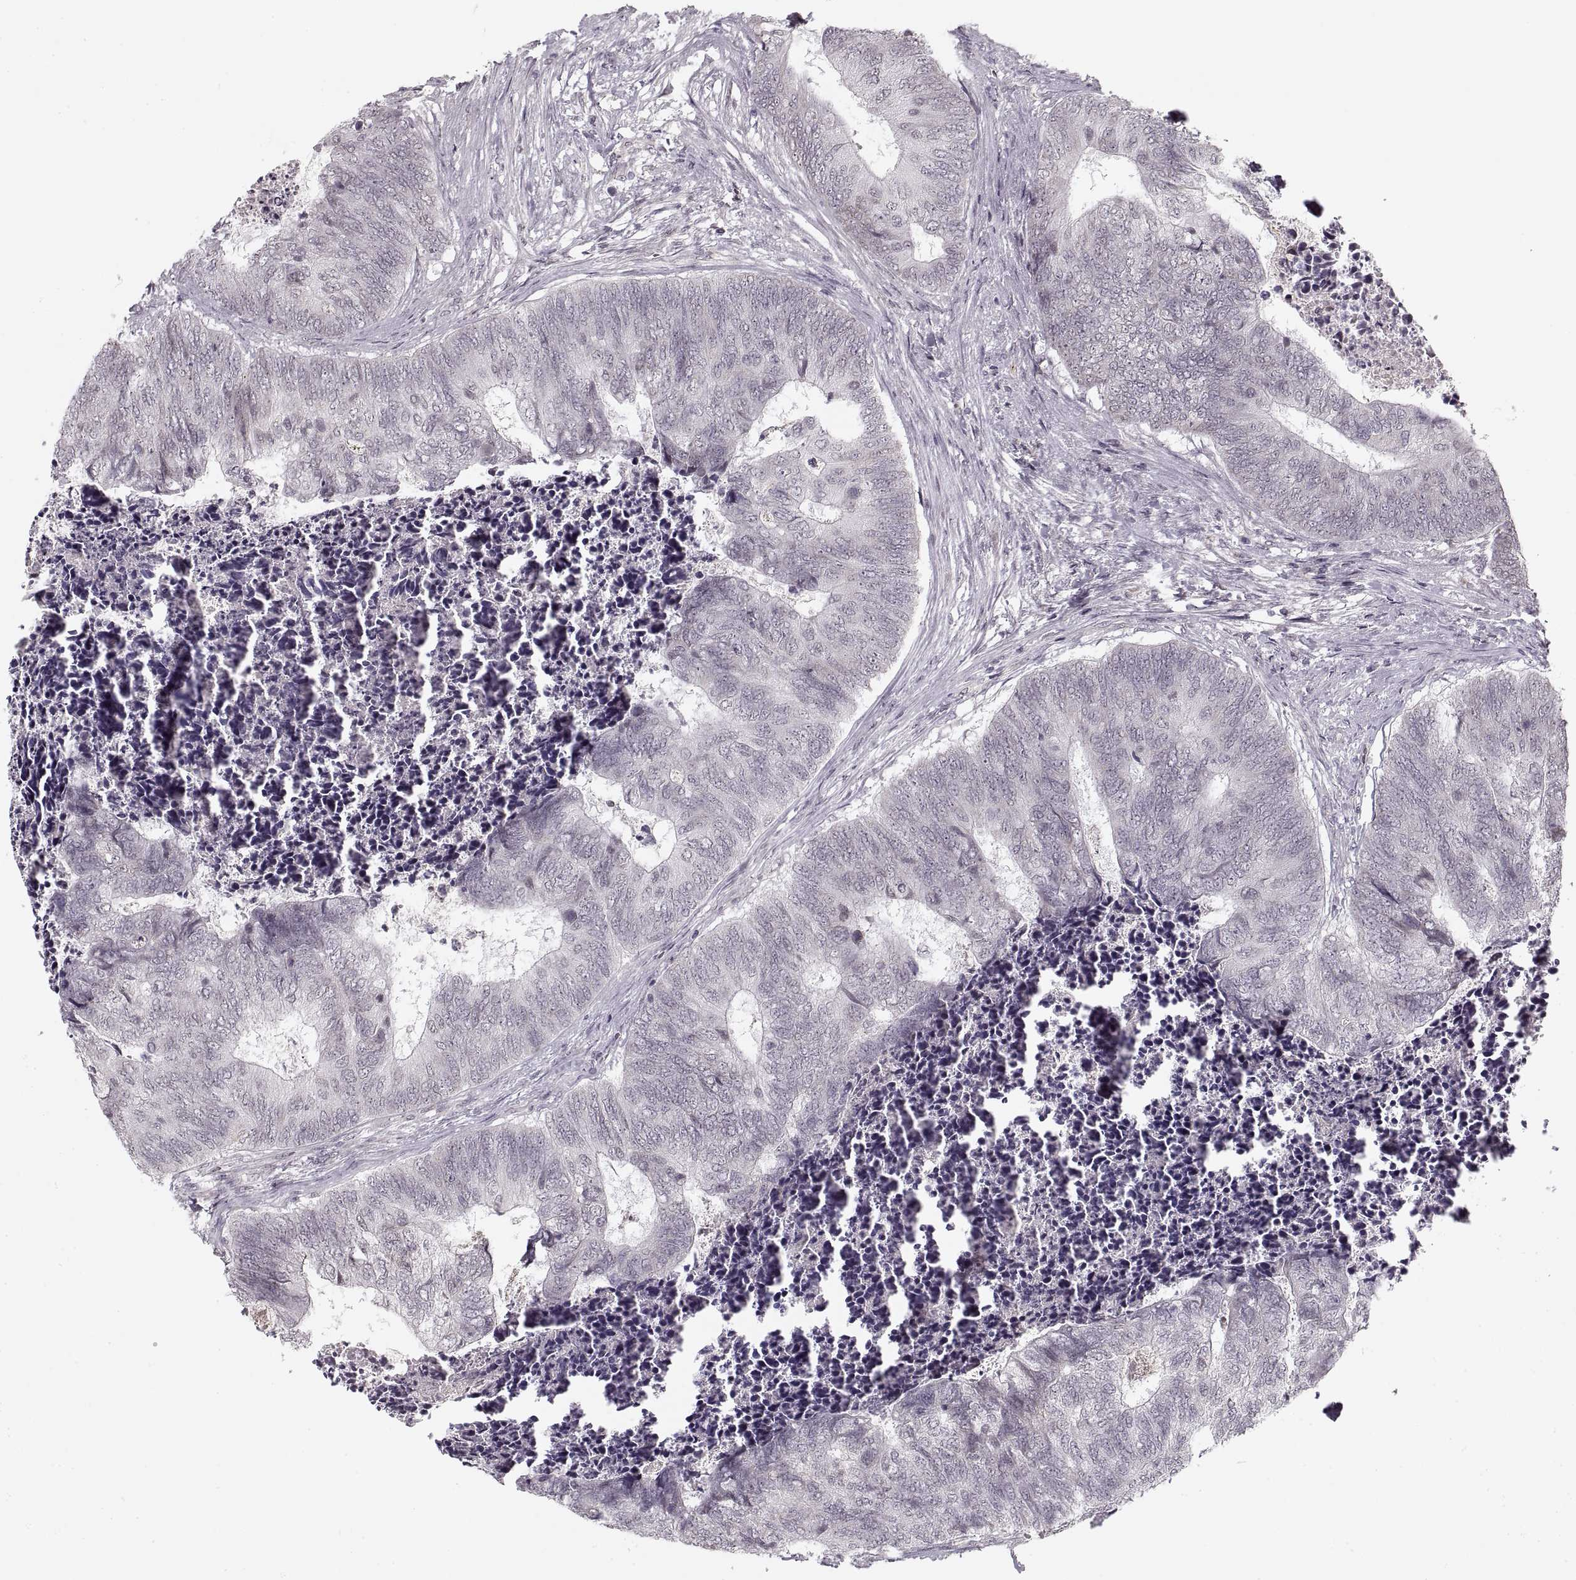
{"staining": {"intensity": "negative", "quantity": "none", "location": "none"}, "tissue": "colorectal cancer", "cell_type": "Tumor cells", "image_type": "cancer", "snomed": [{"axis": "morphology", "description": "Adenocarcinoma, NOS"}, {"axis": "topography", "description": "Colon"}], "caption": "This is a micrograph of immunohistochemistry staining of colorectal cancer, which shows no positivity in tumor cells.", "gene": "ASIC3", "patient": {"sex": "female", "age": 67}}